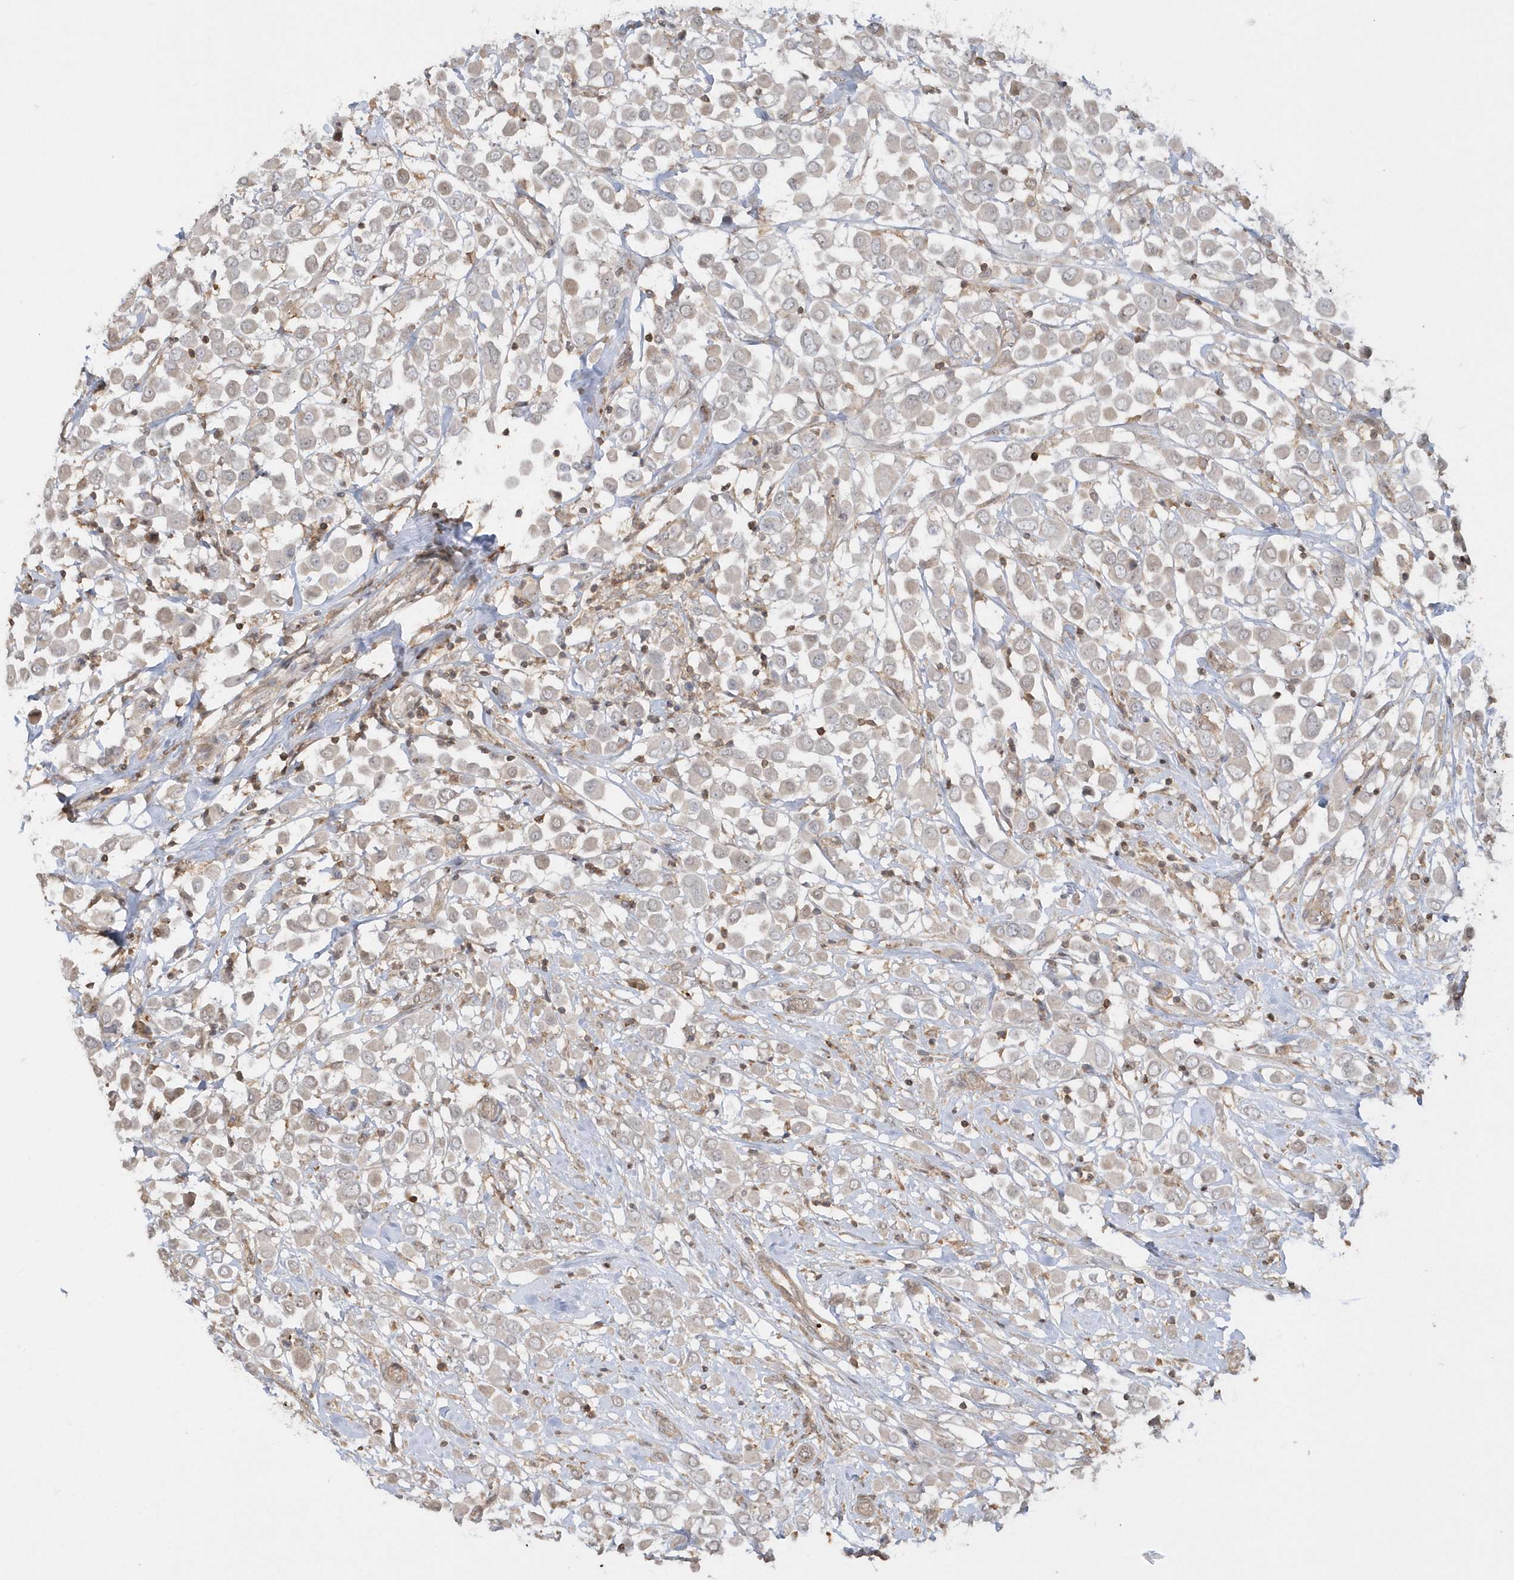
{"staining": {"intensity": "negative", "quantity": "none", "location": "none"}, "tissue": "breast cancer", "cell_type": "Tumor cells", "image_type": "cancer", "snomed": [{"axis": "morphology", "description": "Duct carcinoma"}, {"axis": "topography", "description": "Breast"}], "caption": "Immunohistochemical staining of human breast cancer (intraductal carcinoma) demonstrates no significant positivity in tumor cells.", "gene": "BSN", "patient": {"sex": "female", "age": 61}}